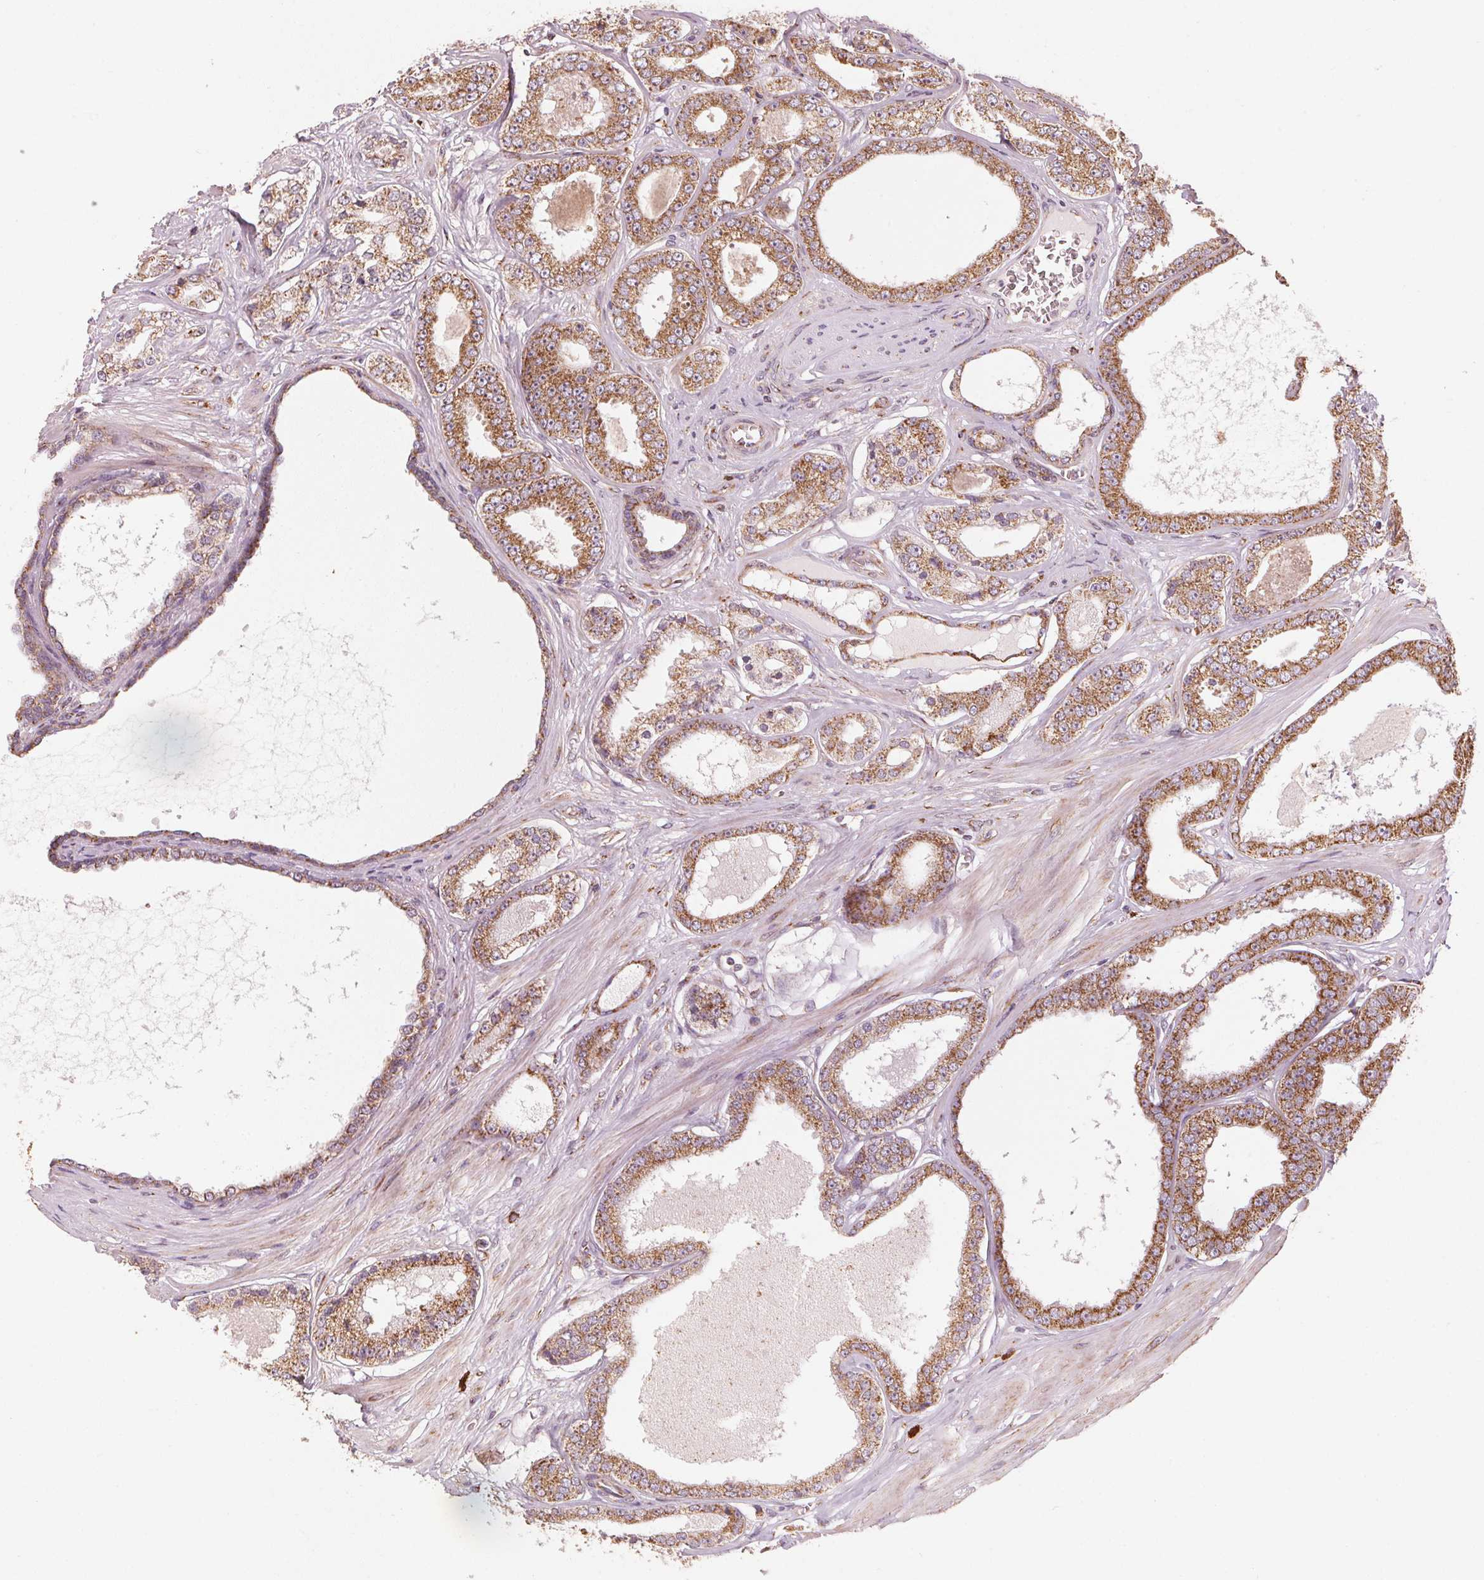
{"staining": {"intensity": "moderate", "quantity": ">75%", "location": "cytoplasmic/membranous"}, "tissue": "prostate cancer", "cell_type": "Tumor cells", "image_type": "cancer", "snomed": [{"axis": "morphology", "description": "Adenocarcinoma, NOS"}, {"axis": "topography", "description": "Prostate"}], "caption": "Prostate cancer (adenocarcinoma) stained with a protein marker reveals moderate staining in tumor cells.", "gene": "TOMM70", "patient": {"sex": "male", "age": 64}}